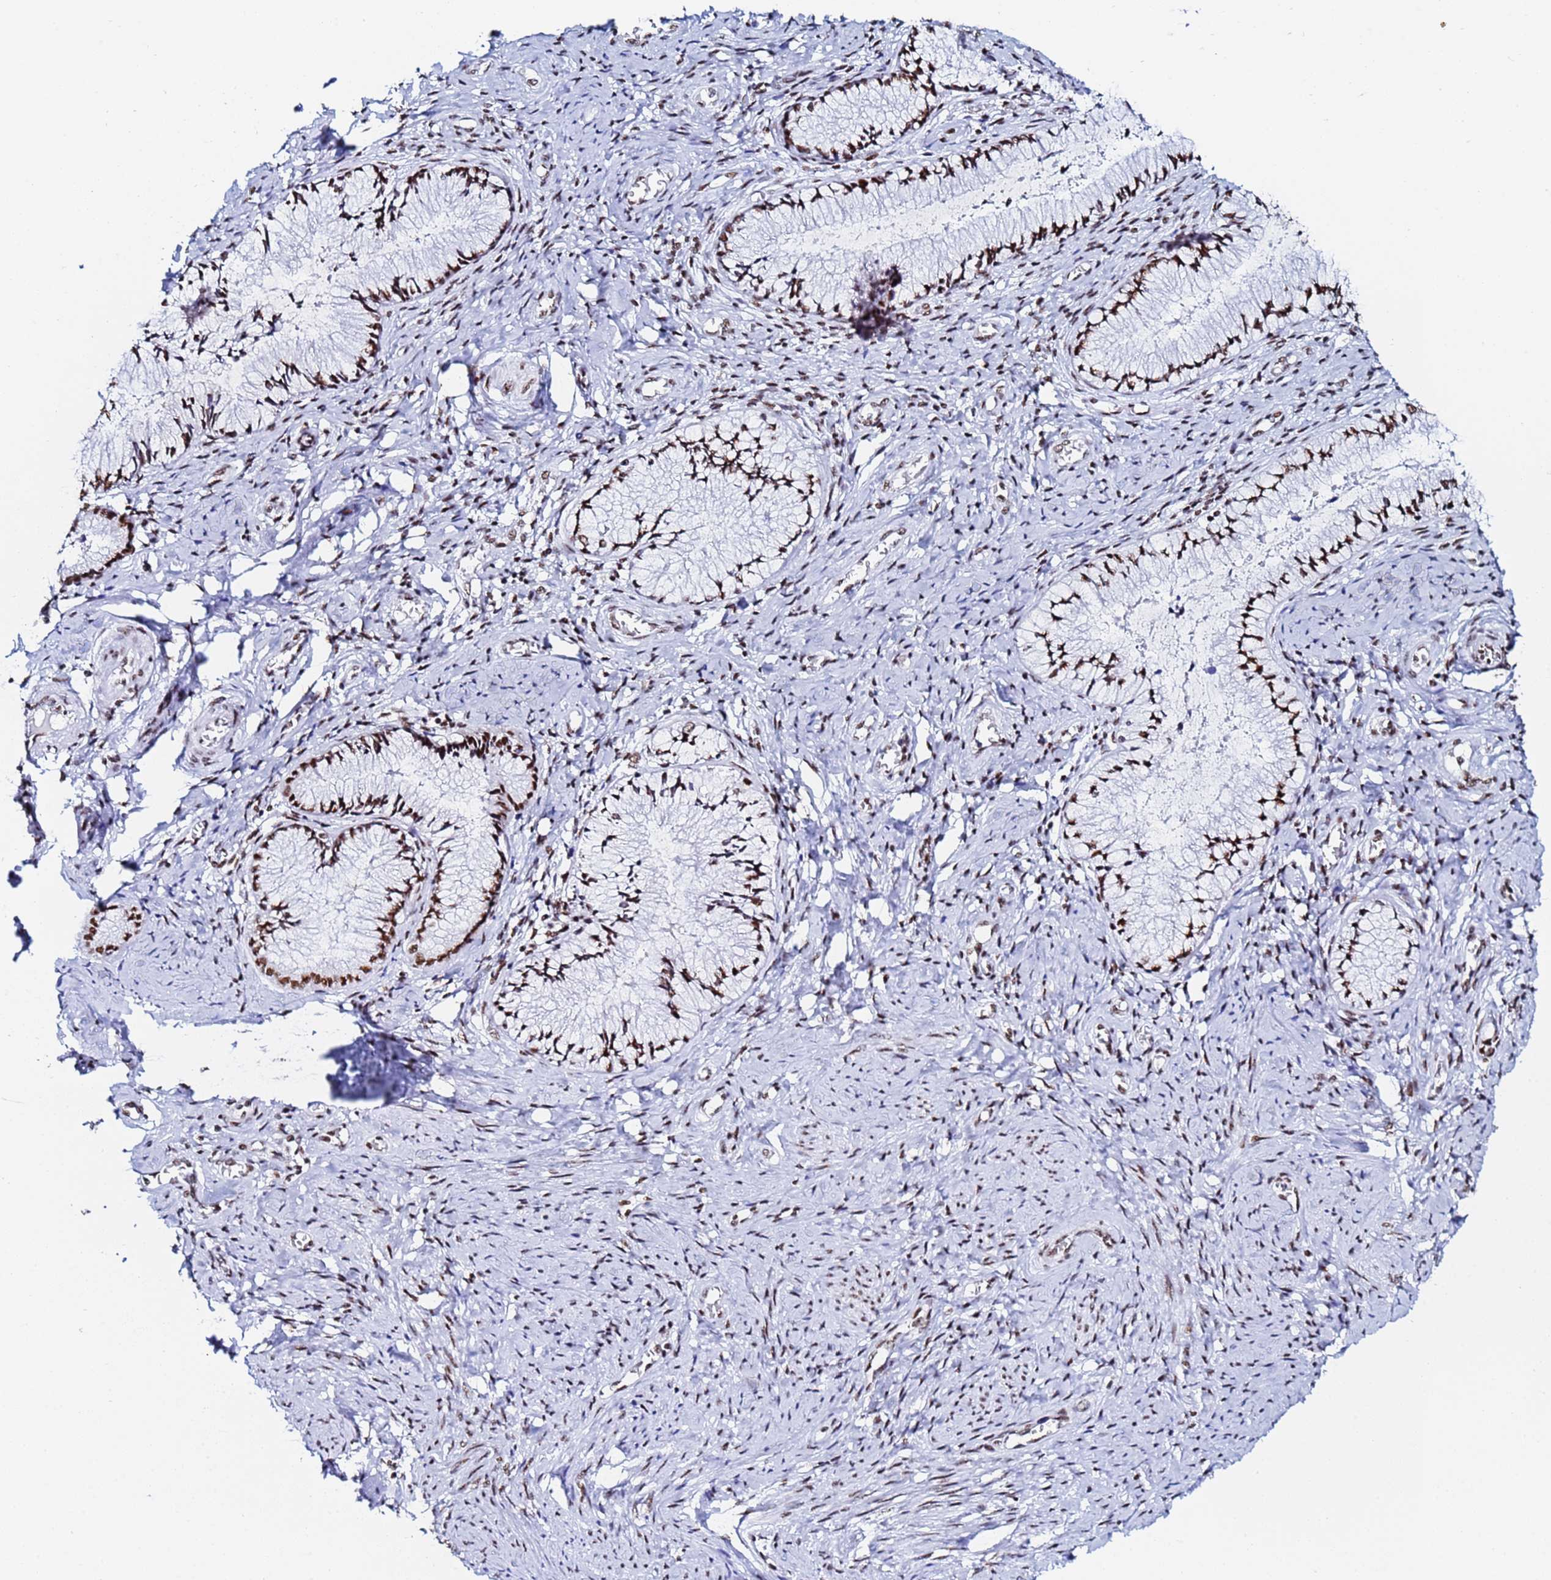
{"staining": {"intensity": "strong", "quantity": ">75%", "location": "nuclear"}, "tissue": "cervix", "cell_type": "Glandular cells", "image_type": "normal", "snomed": [{"axis": "morphology", "description": "Normal tissue, NOS"}, {"axis": "topography", "description": "Cervix"}], "caption": "This photomicrograph demonstrates normal cervix stained with immunohistochemistry (IHC) to label a protein in brown. The nuclear of glandular cells show strong positivity for the protein. Nuclei are counter-stained blue.", "gene": "SNRPA1", "patient": {"sex": "female", "age": 42}}